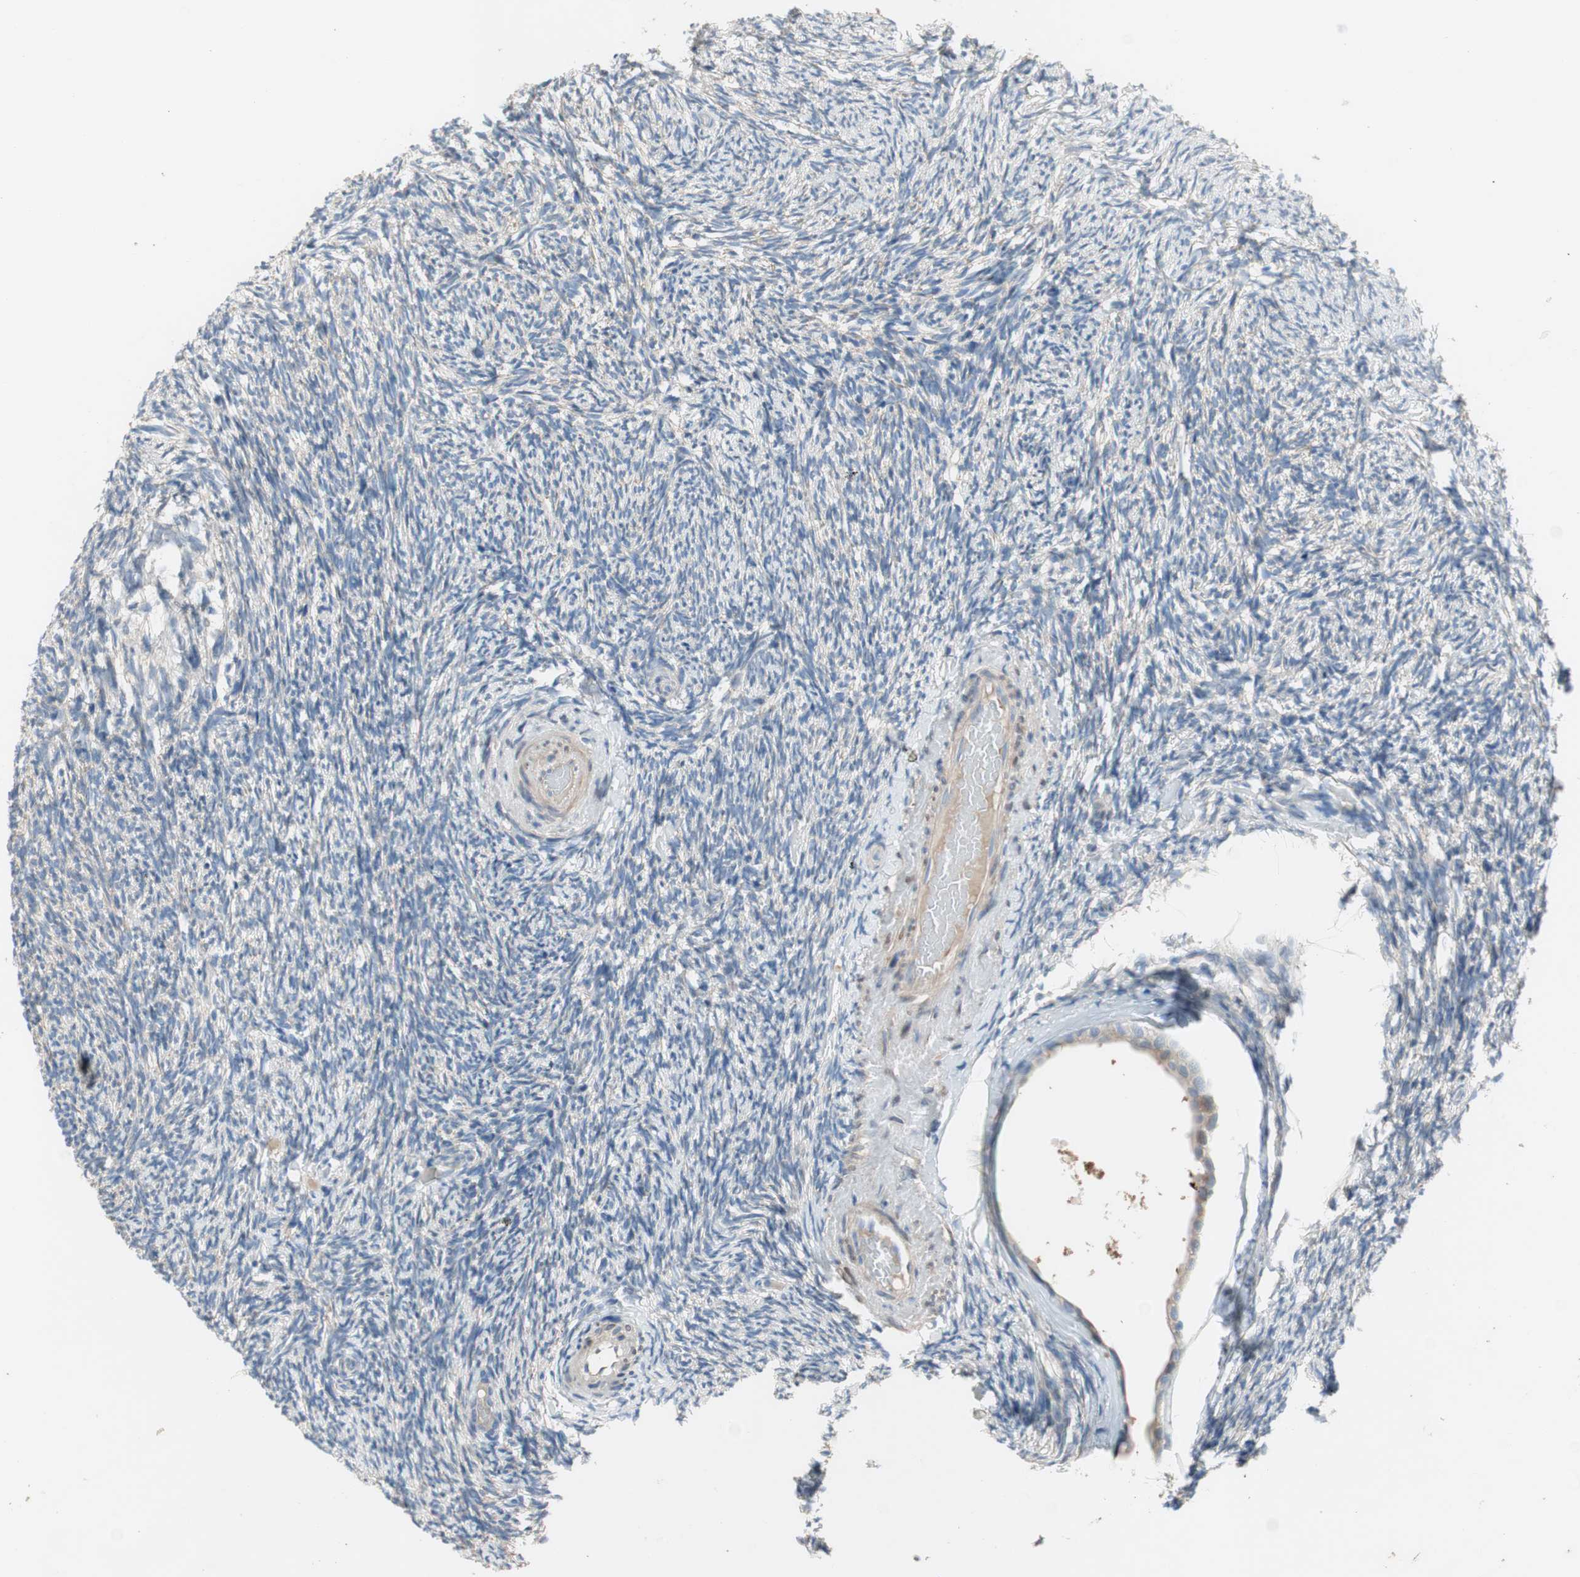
{"staining": {"intensity": "negative", "quantity": "none", "location": "none"}, "tissue": "ovary", "cell_type": "Follicle cells", "image_type": "normal", "snomed": [{"axis": "morphology", "description": "Normal tissue, NOS"}, {"axis": "topography", "description": "Ovary"}], "caption": "Micrograph shows no significant protein staining in follicle cells of unremarkable ovary.", "gene": "TACR3", "patient": {"sex": "female", "age": 60}}